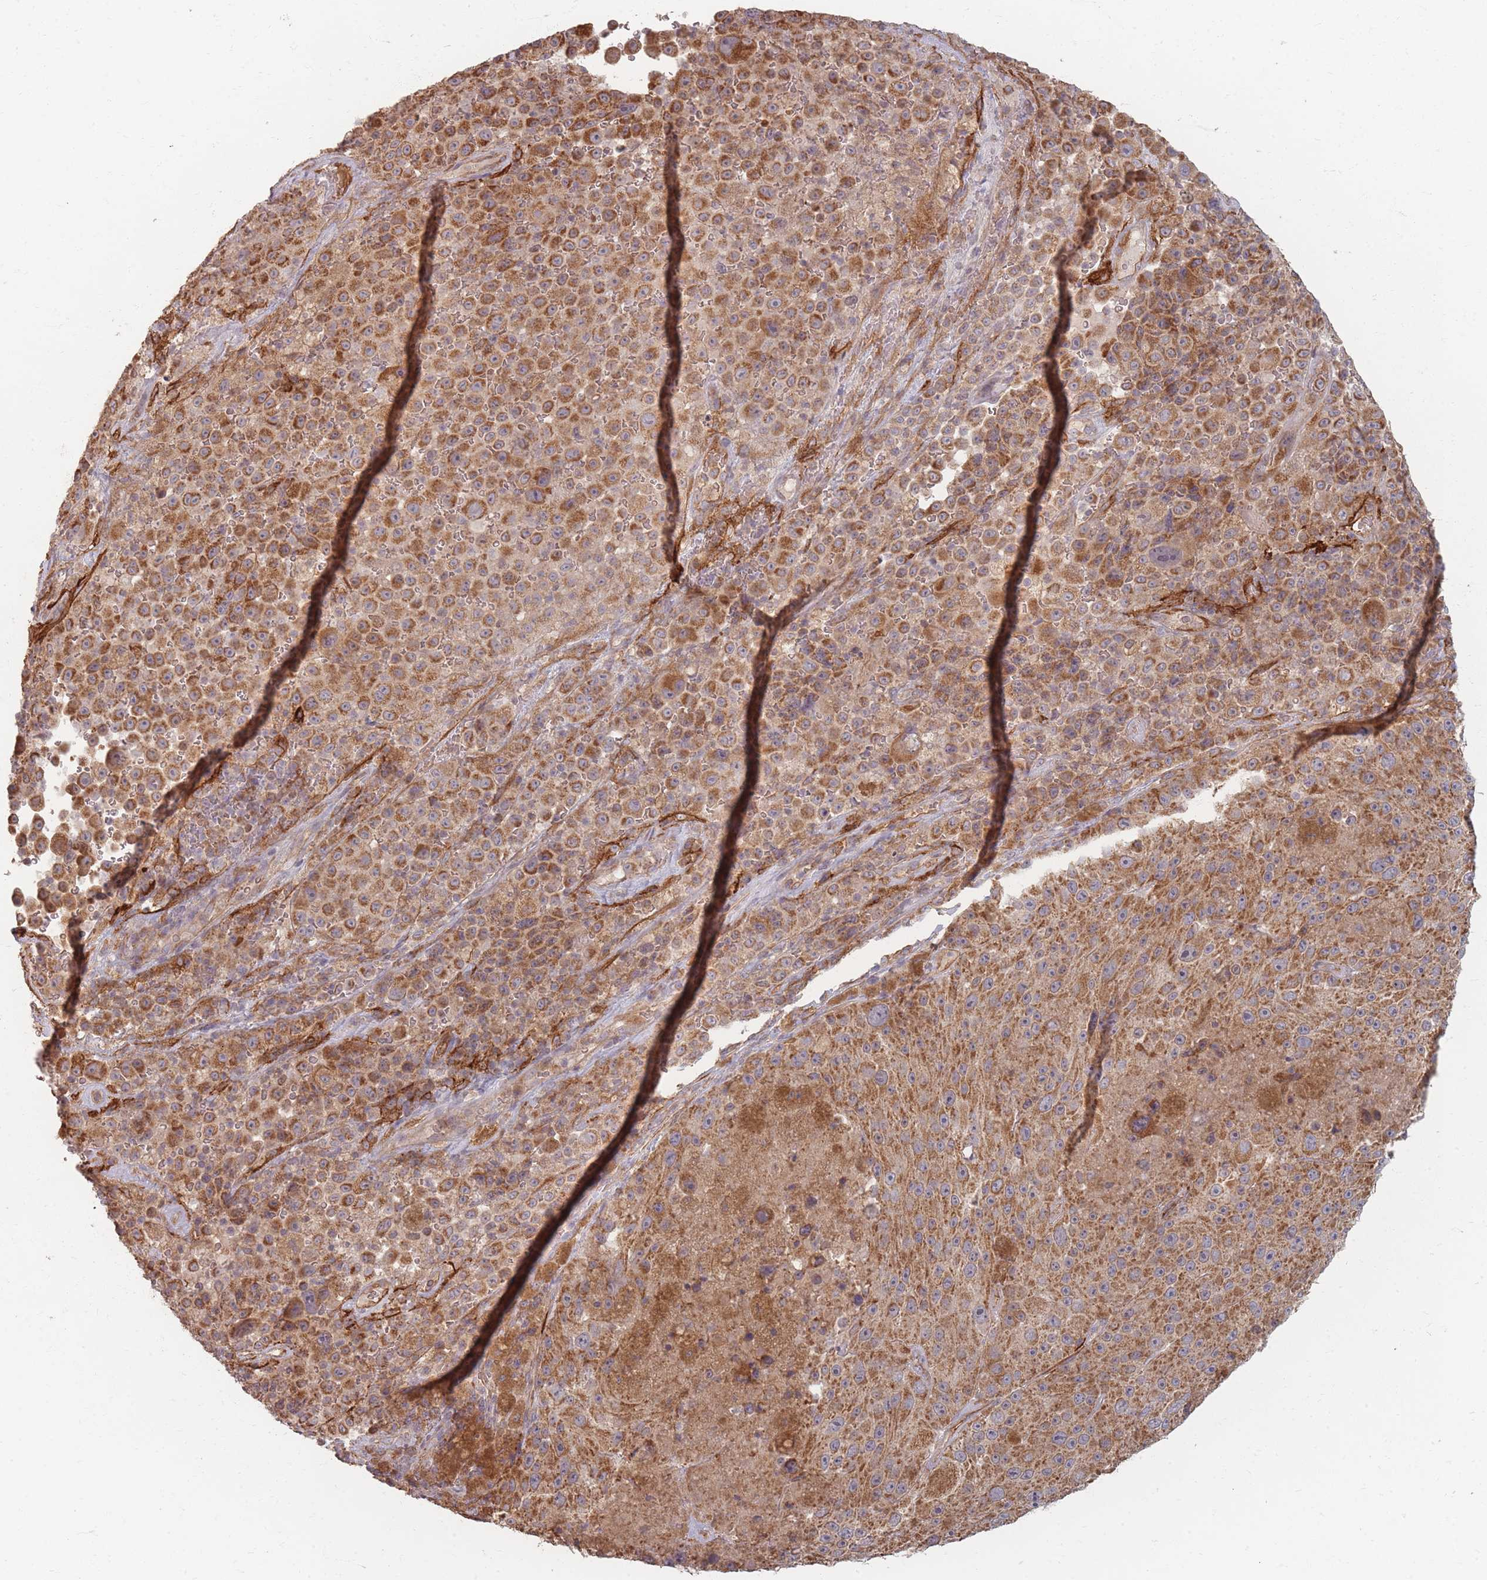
{"staining": {"intensity": "moderate", "quantity": ">75%", "location": "cytoplasmic/membranous"}, "tissue": "melanoma", "cell_type": "Tumor cells", "image_type": "cancer", "snomed": [{"axis": "morphology", "description": "Malignant melanoma, Metastatic site"}, {"axis": "topography", "description": "Lymph node"}], "caption": "An IHC micrograph of neoplastic tissue is shown. Protein staining in brown highlights moderate cytoplasmic/membranous positivity in malignant melanoma (metastatic site) within tumor cells.", "gene": "MRPS6", "patient": {"sex": "male", "age": 62}}